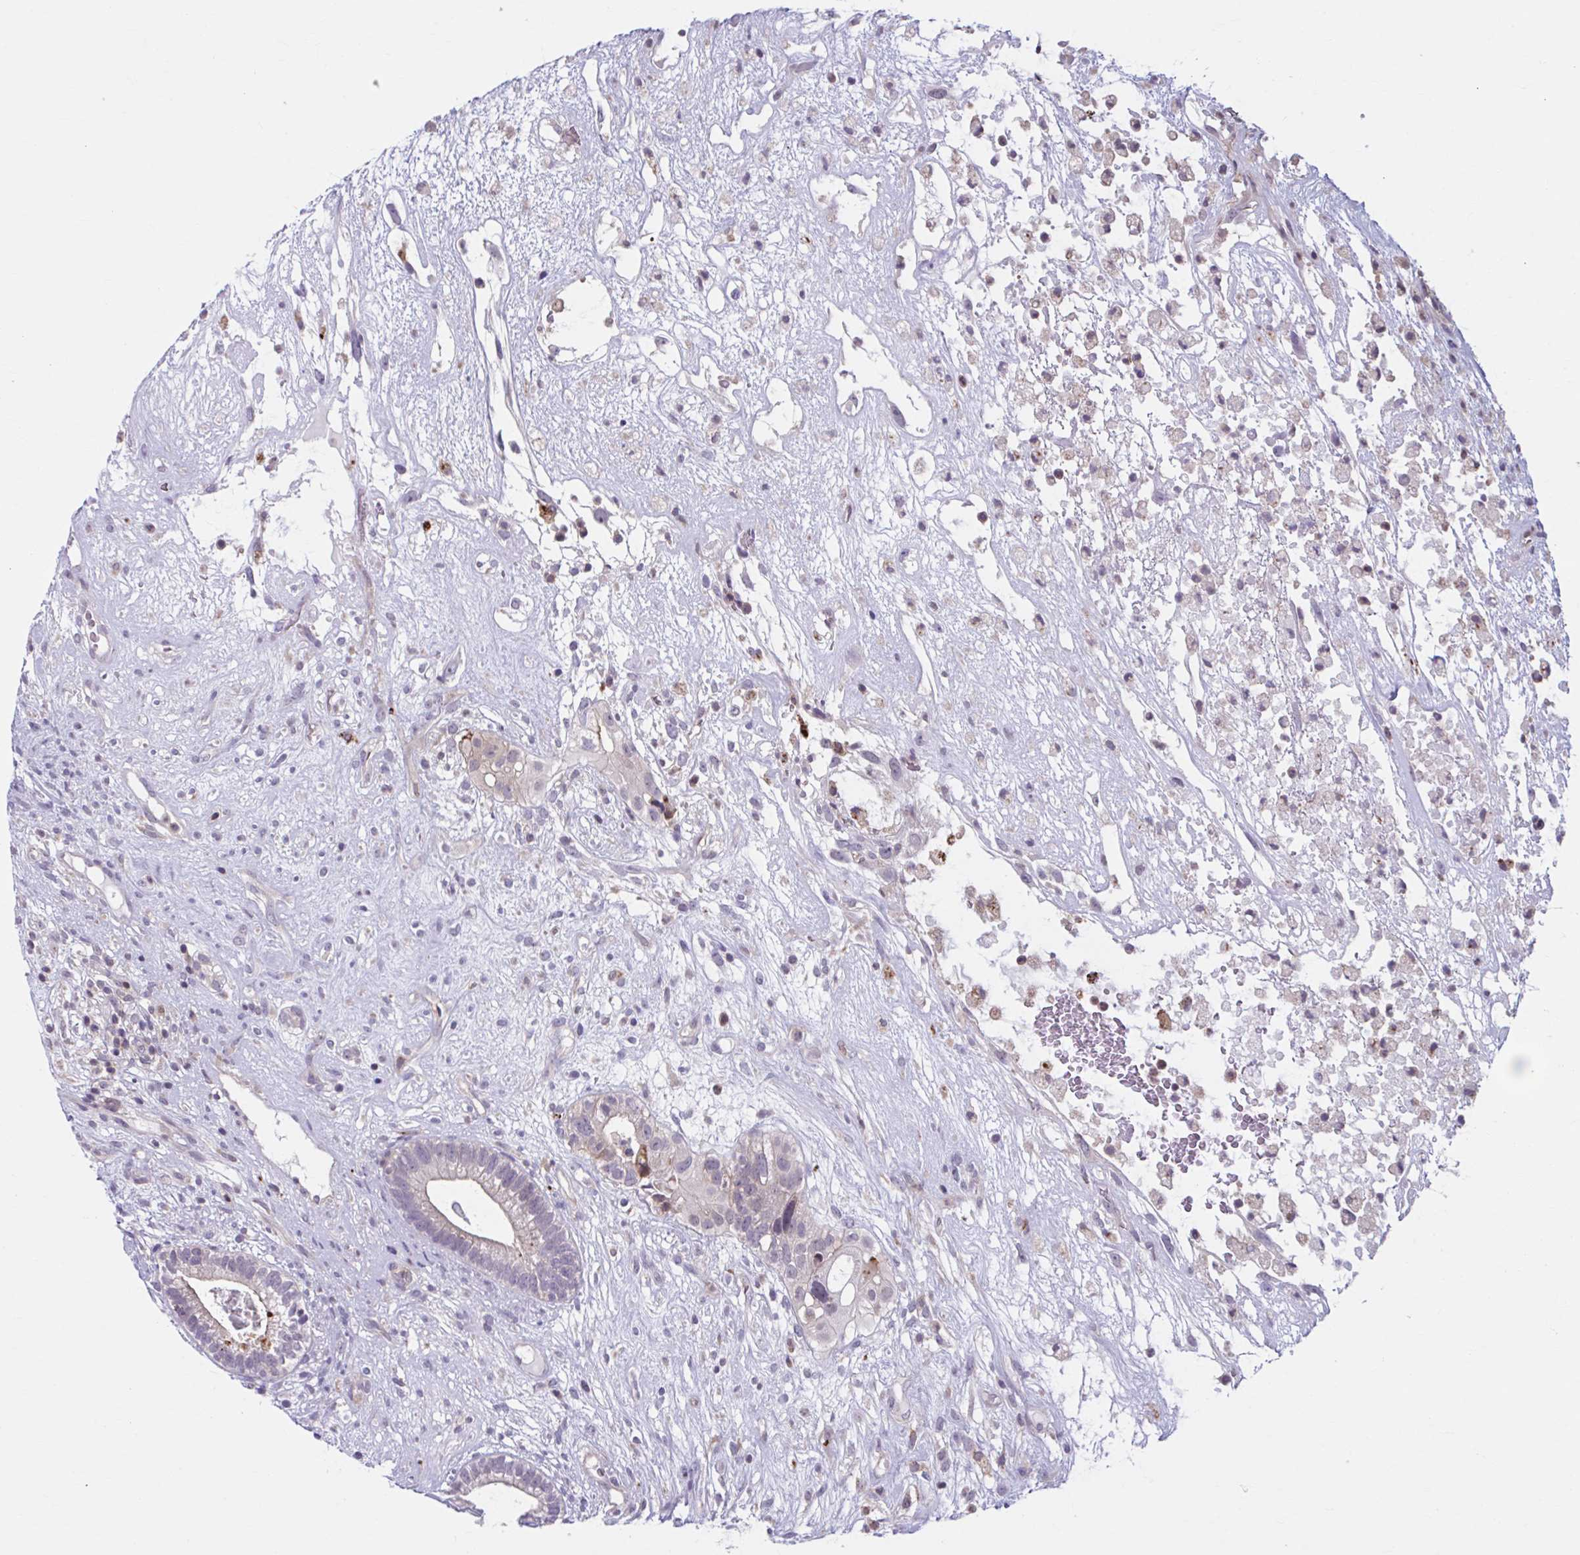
{"staining": {"intensity": "negative", "quantity": "none", "location": "none"}, "tissue": "testis cancer", "cell_type": "Tumor cells", "image_type": "cancer", "snomed": [{"axis": "morphology", "description": "Seminoma, NOS"}, {"axis": "morphology", "description": "Carcinoma, Embryonal, NOS"}, {"axis": "topography", "description": "Testis"}], "caption": "DAB immunohistochemical staining of seminoma (testis) shows no significant staining in tumor cells.", "gene": "ADAT3", "patient": {"sex": "male", "age": 41}}